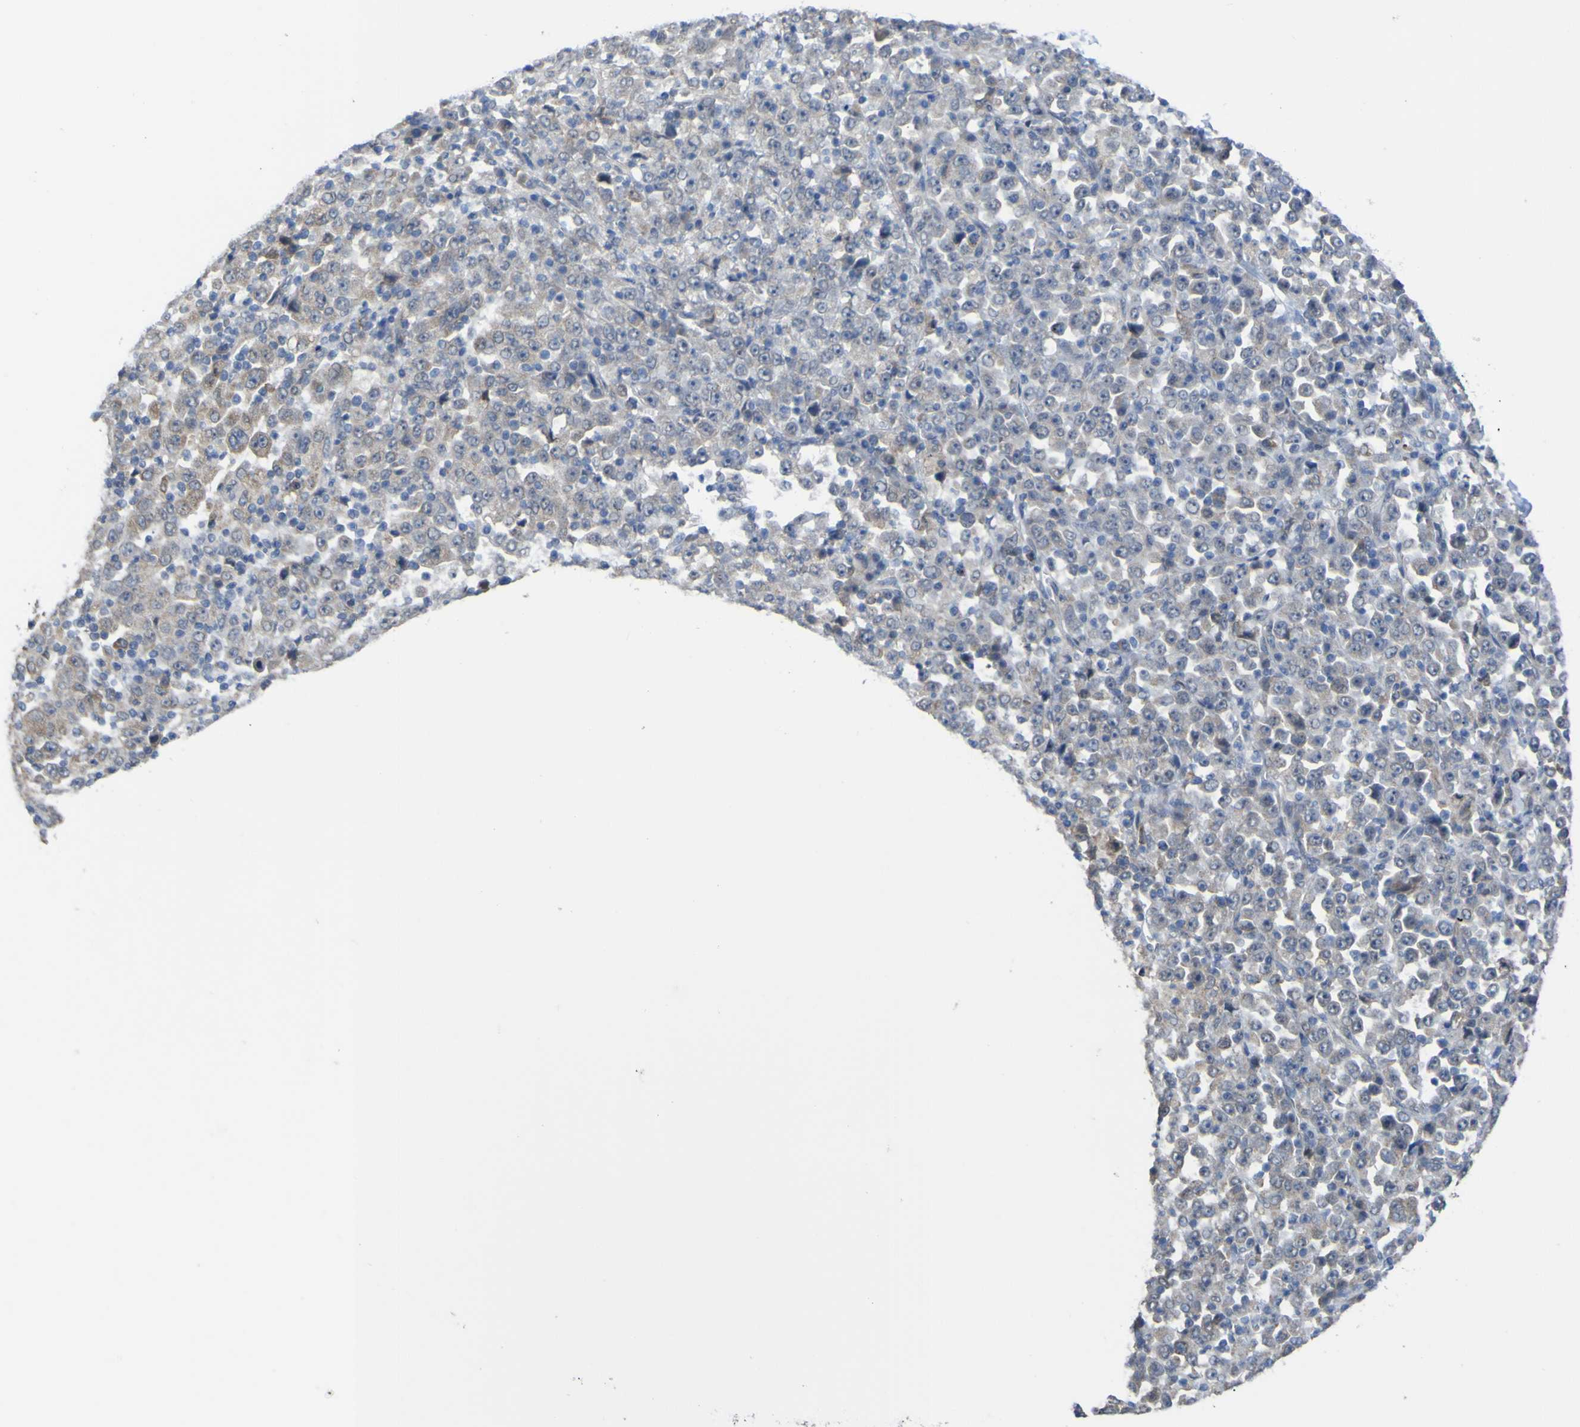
{"staining": {"intensity": "negative", "quantity": "none", "location": "none"}, "tissue": "stomach cancer", "cell_type": "Tumor cells", "image_type": "cancer", "snomed": [{"axis": "morphology", "description": "Normal tissue, NOS"}, {"axis": "morphology", "description": "Adenocarcinoma, NOS"}, {"axis": "topography", "description": "Stomach, upper"}, {"axis": "topography", "description": "Stomach"}], "caption": "IHC of adenocarcinoma (stomach) reveals no expression in tumor cells. (DAB (3,3'-diaminobenzidine) IHC, high magnification).", "gene": "TNFRSF11A", "patient": {"sex": "male", "age": 59}}